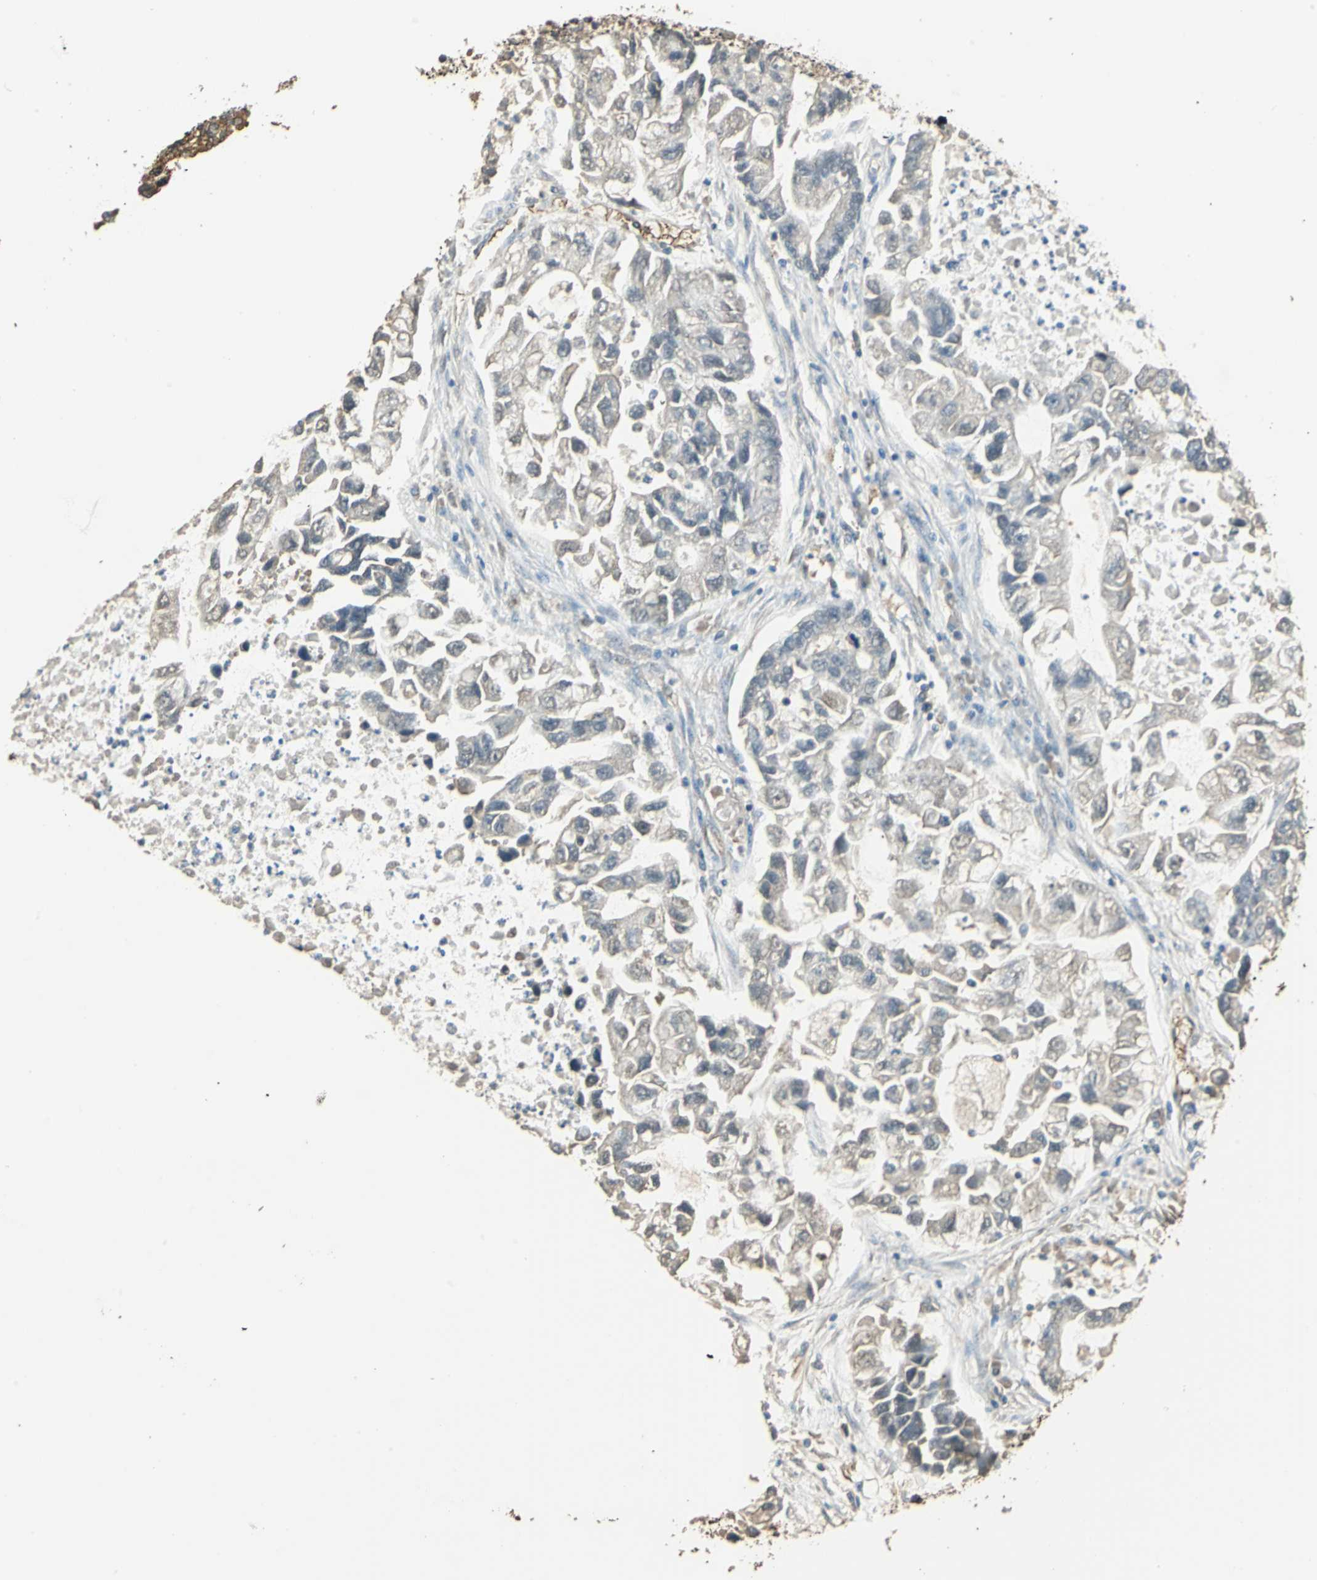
{"staining": {"intensity": "weak", "quantity": "25%-75%", "location": "cytoplasmic/membranous"}, "tissue": "lung cancer", "cell_type": "Tumor cells", "image_type": "cancer", "snomed": [{"axis": "morphology", "description": "Adenocarcinoma, NOS"}, {"axis": "topography", "description": "Lung"}], "caption": "Lung cancer (adenocarcinoma) stained for a protein (brown) exhibits weak cytoplasmic/membranous positive expression in about 25%-75% of tumor cells.", "gene": "DDAH1", "patient": {"sex": "female", "age": 51}}